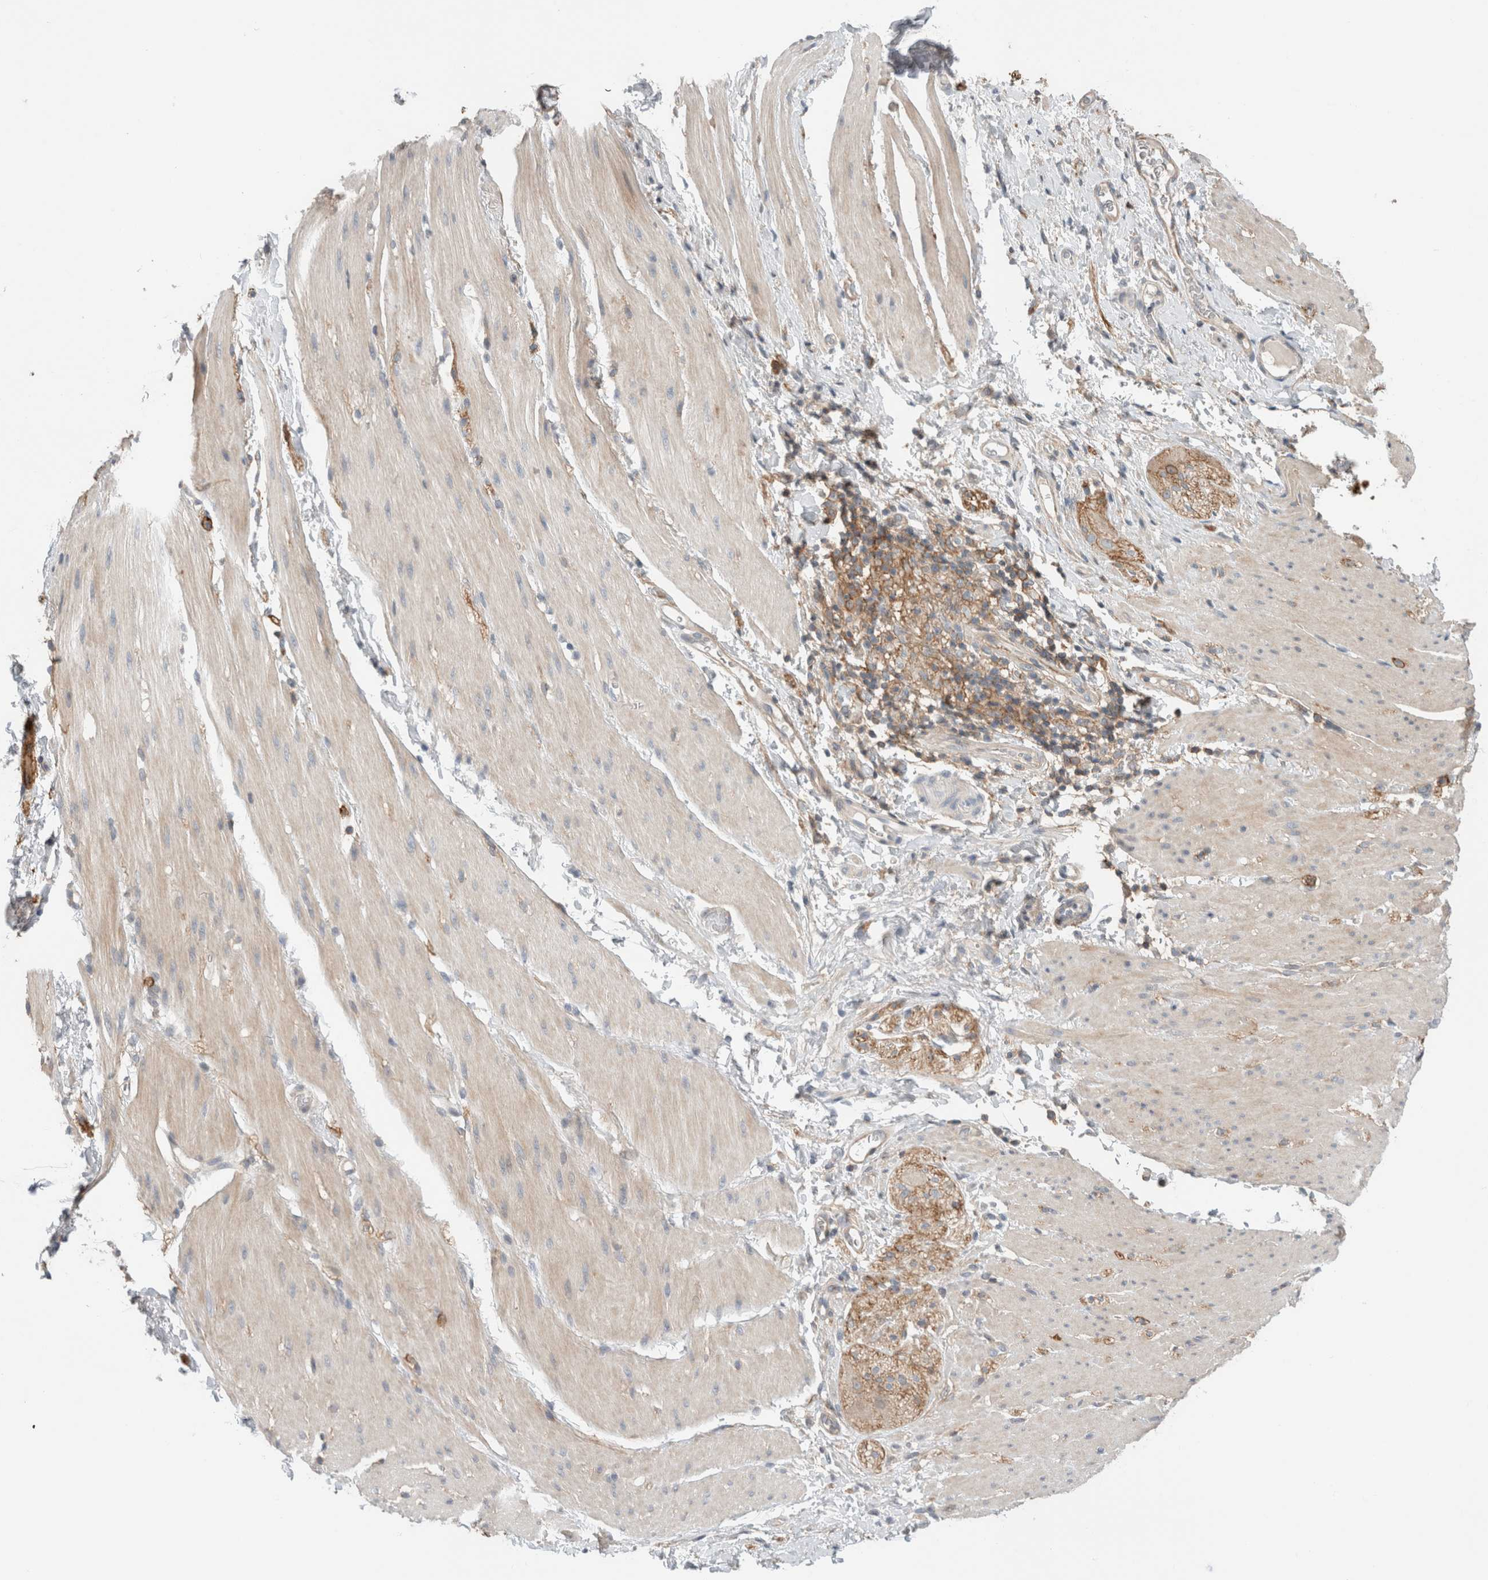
{"staining": {"intensity": "weak", "quantity": "<25%", "location": "cytoplasmic/membranous"}, "tissue": "smooth muscle", "cell_type": "Smooth muscle cells", "image_type": "normal", "snomed": [{"axis": "morphology", "description": "Normal tissue, NOS"}, {"axis": "topography", "description": "Smooth muscle"}, {"axis": "topography", "description": "Small intestine"}], "caption": "Immunohistochemistry of unremarkable human smooth muscle exhibits no positivity in smooth muscle cells.", "gene": "ERCC6L2", "patient": {"sex": "female", "age": 84}}